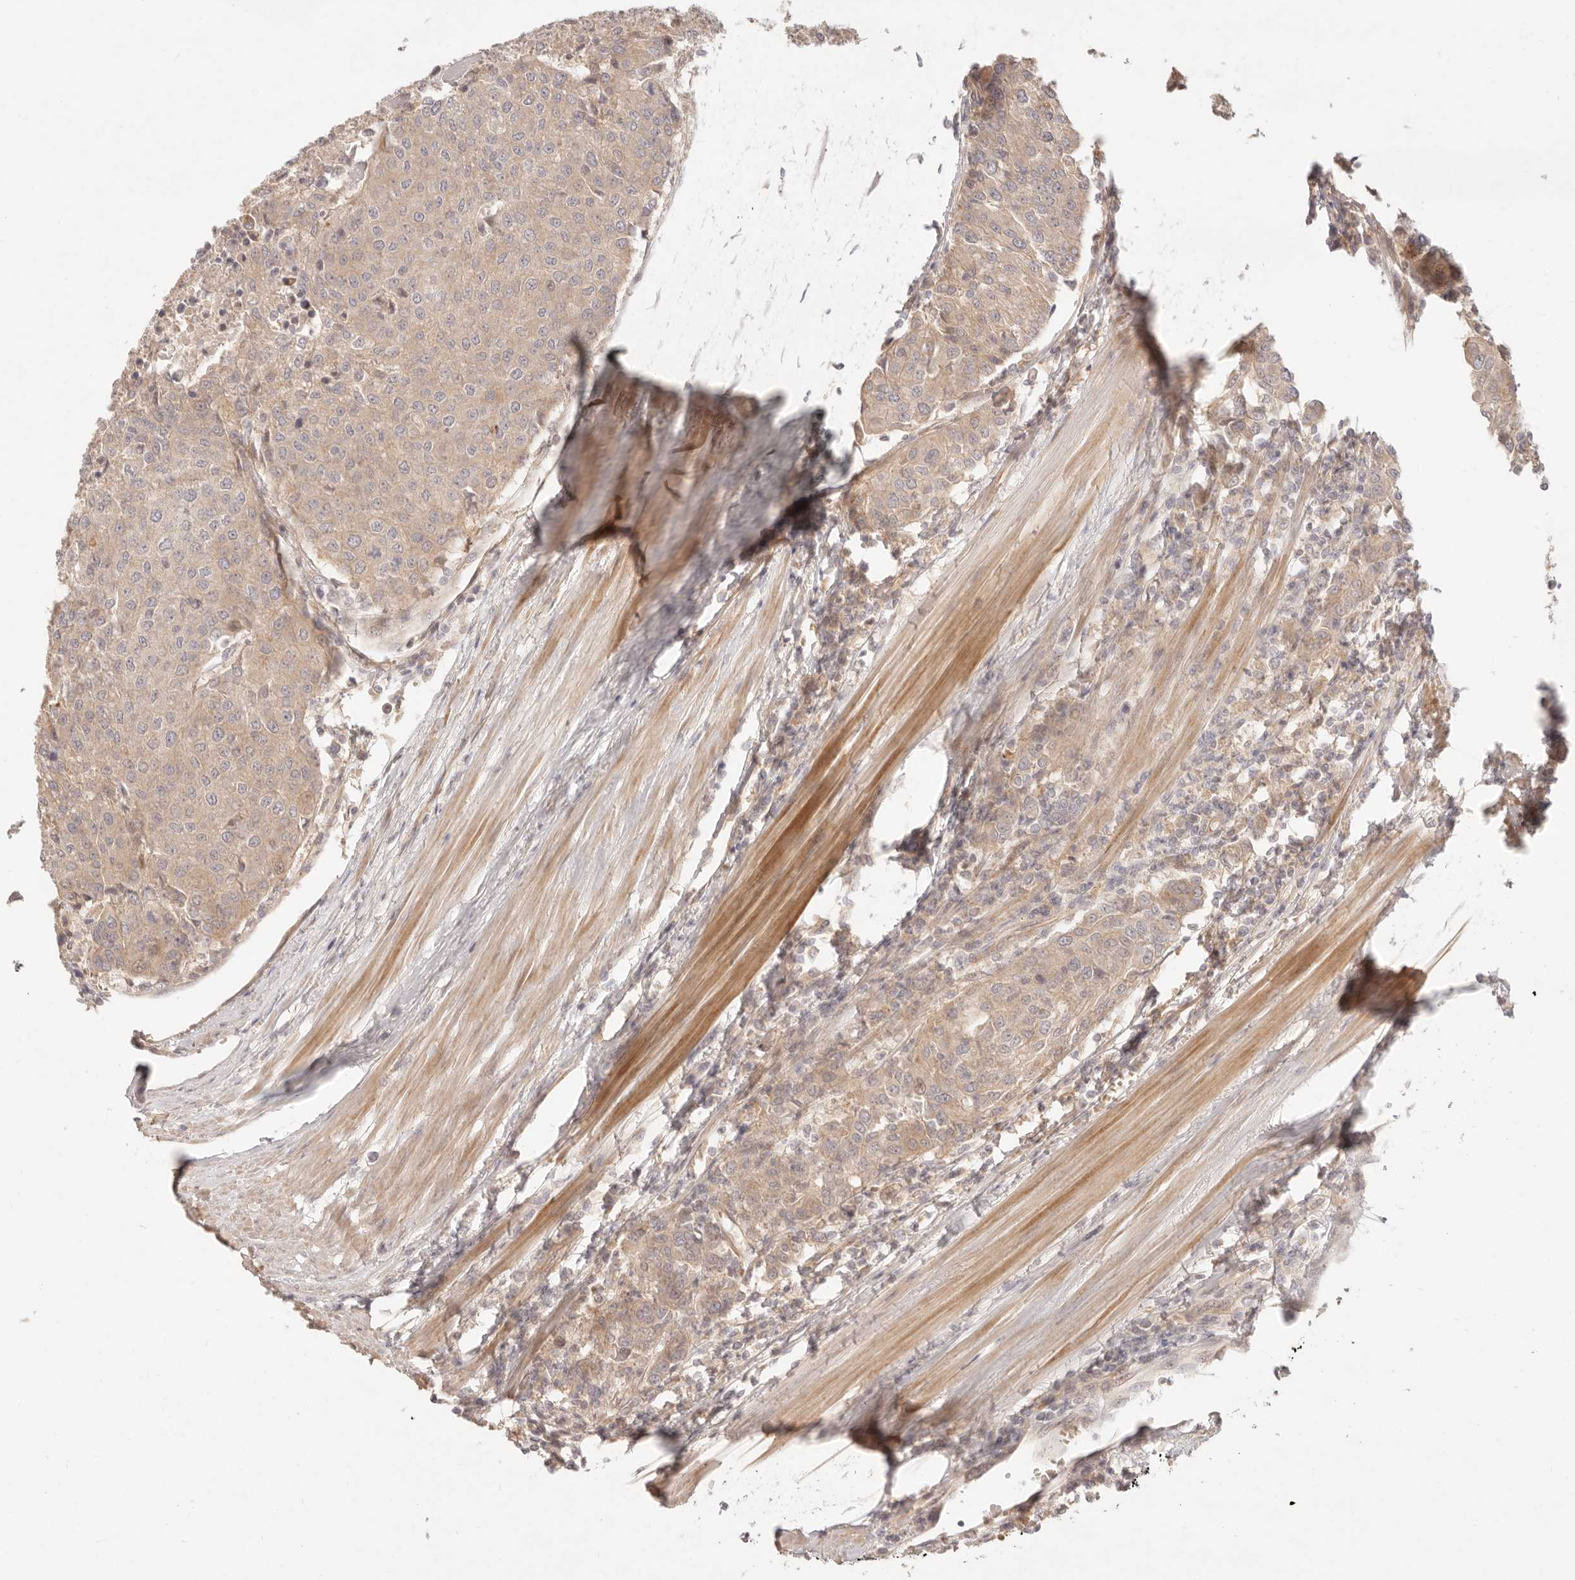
{"staining": {"intensity": "weak", "quantity": "<25%", "location": "cytoplasmic/membranous"}, "tissue": "urothelial cancer", "cell_type": "Tumor cells", "image_type": "cancer", "snomed": [{"axis": "morphology", "description": "Urothelial carcinoma, High grade"}, {"axis": "topography", "description": "Urinary bladder"}], "caption": "Micrograph shows no significant protein expression in tumor cells of urothelial carcinoma (high-grade).", "gene": "PPP1R3B", "patient": {"sex": "female", "age": 85}}